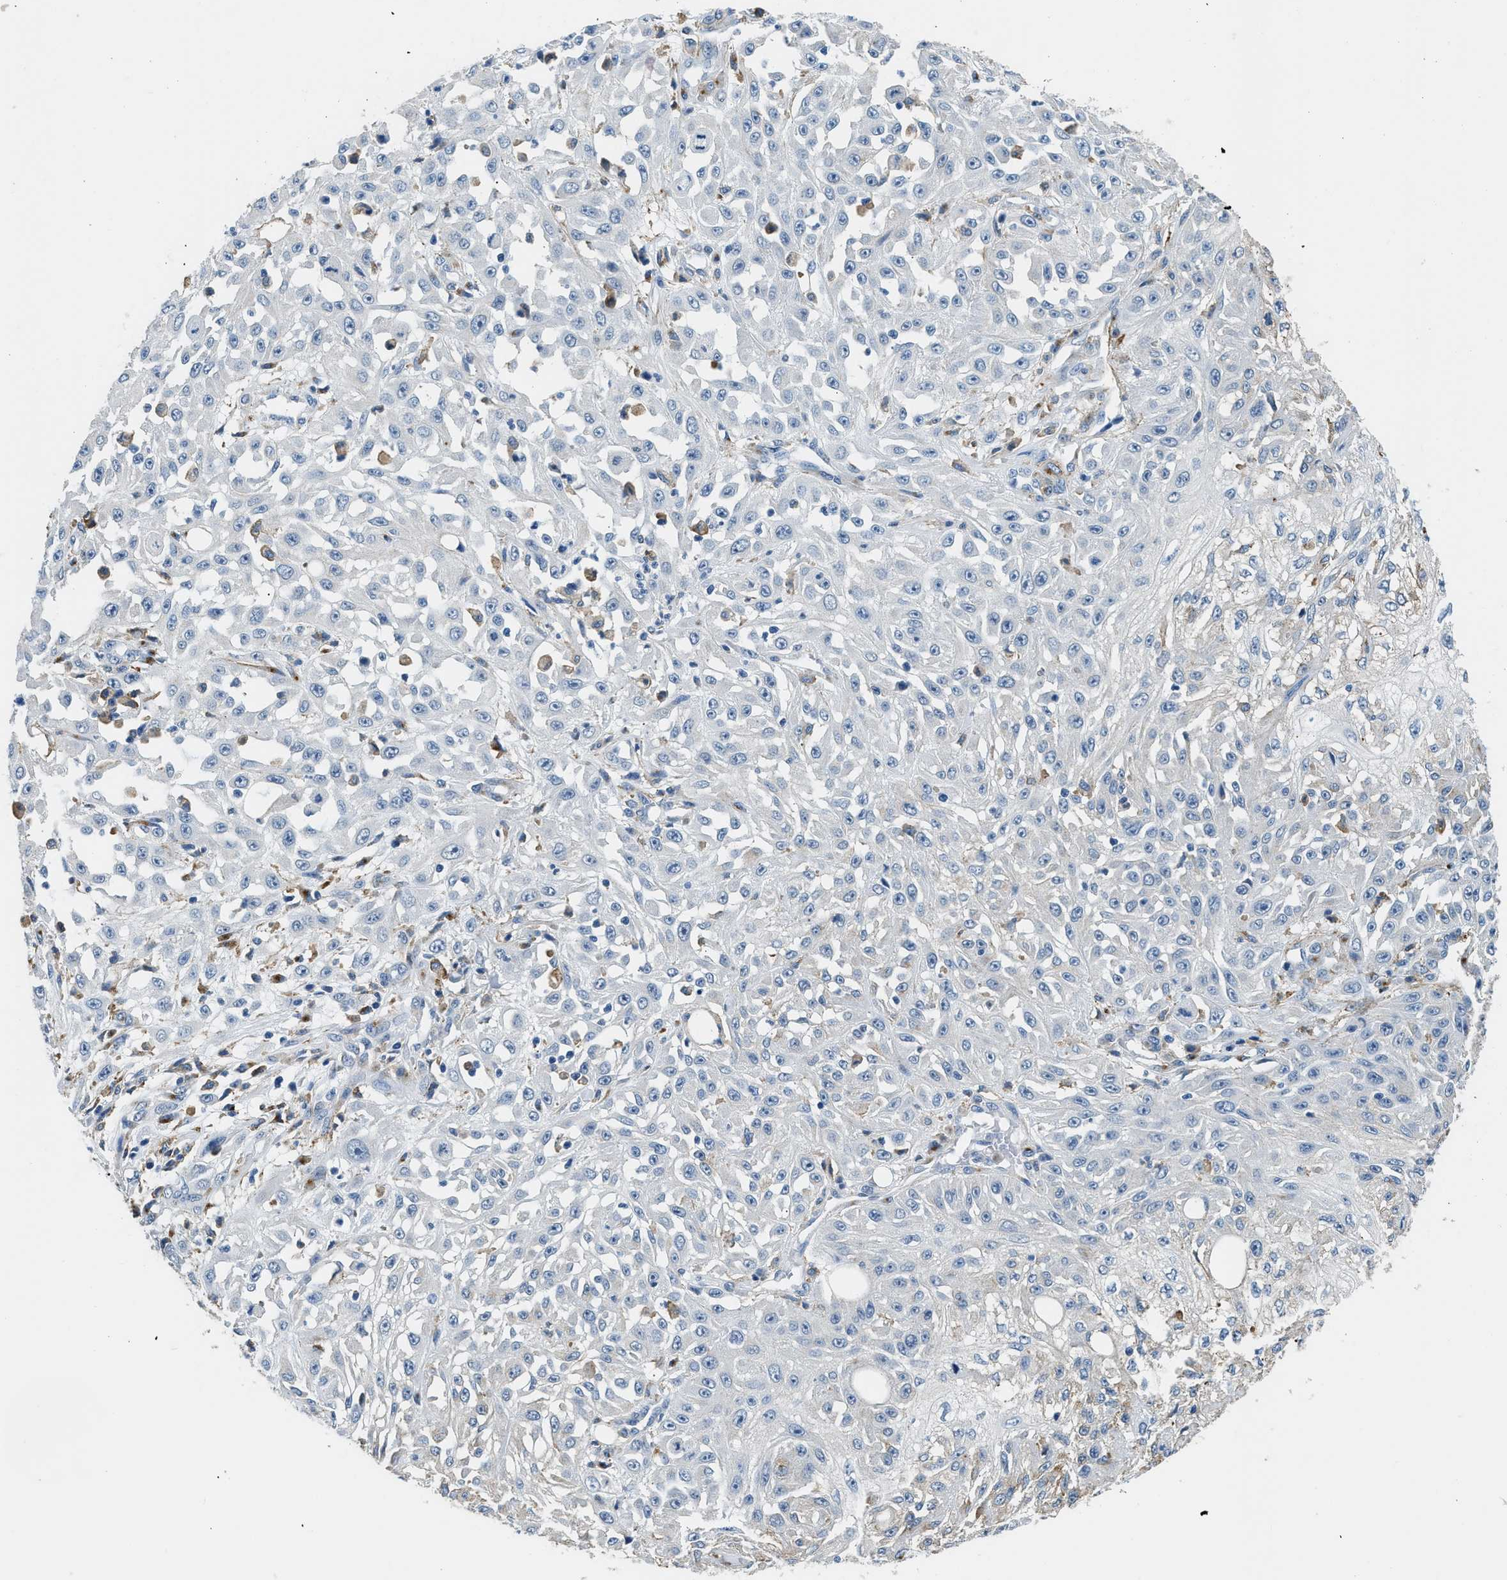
{"staining": {"intensity": "negative", "quantity": "none", "location": "none"}, "tissue": "skin cancer", "cell_type": "Tumor cells", "image_type": "cancer", "snomed": [{"axis": "morphology", "description": "Squamous cell carcinoma, NOS"}, {"axis": "morphology", "description": "Squamous cell carcinoma, metastatic, NOS"}, {"axis": "topography", "description": "Skin"}, {"axis": "topography", "description": "Lymph node"}], "caption": "Skin cancer was stained to show a protein in brown. There is no significant positivity in tumor cells.", "gene": "LRP1", "patient": {"sex": "male", "age": 75}}